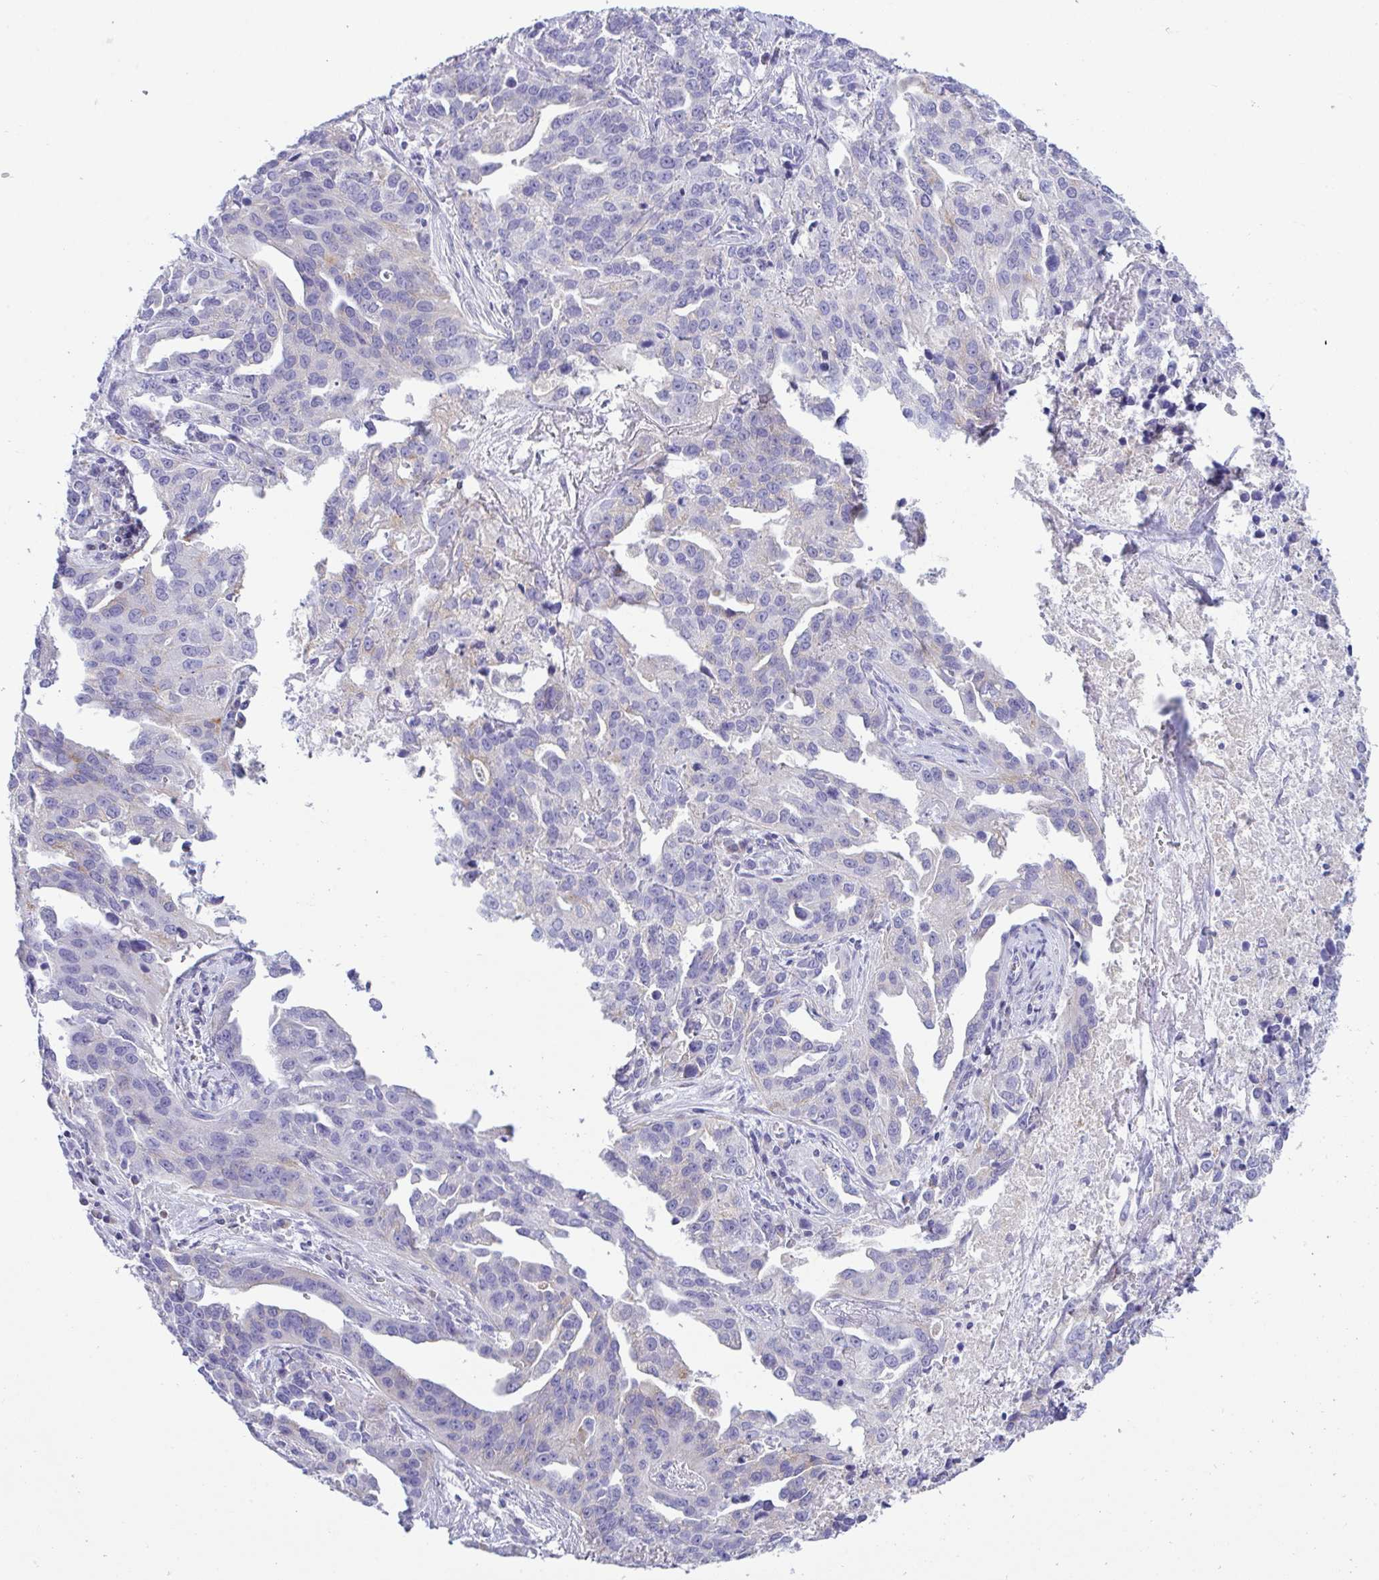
{"staining": {"intensity": "negative", "quantity": "none", "location": "none"}, "tissue": "ovarian cancer", "cell_type": "Tumor cells", "image_type": "cancer", "snomed": [{"axis": "morphology", "description": "Cystadenocarcinoma, serous, NOS"}, {"axis": "topography", "description": "Ovary"}], "caption": "Tumor cells are negative for protein expression in human ovarian cancer.", "gene": "TMEM106B", "patient": {"sex": "female", "age": 75}}